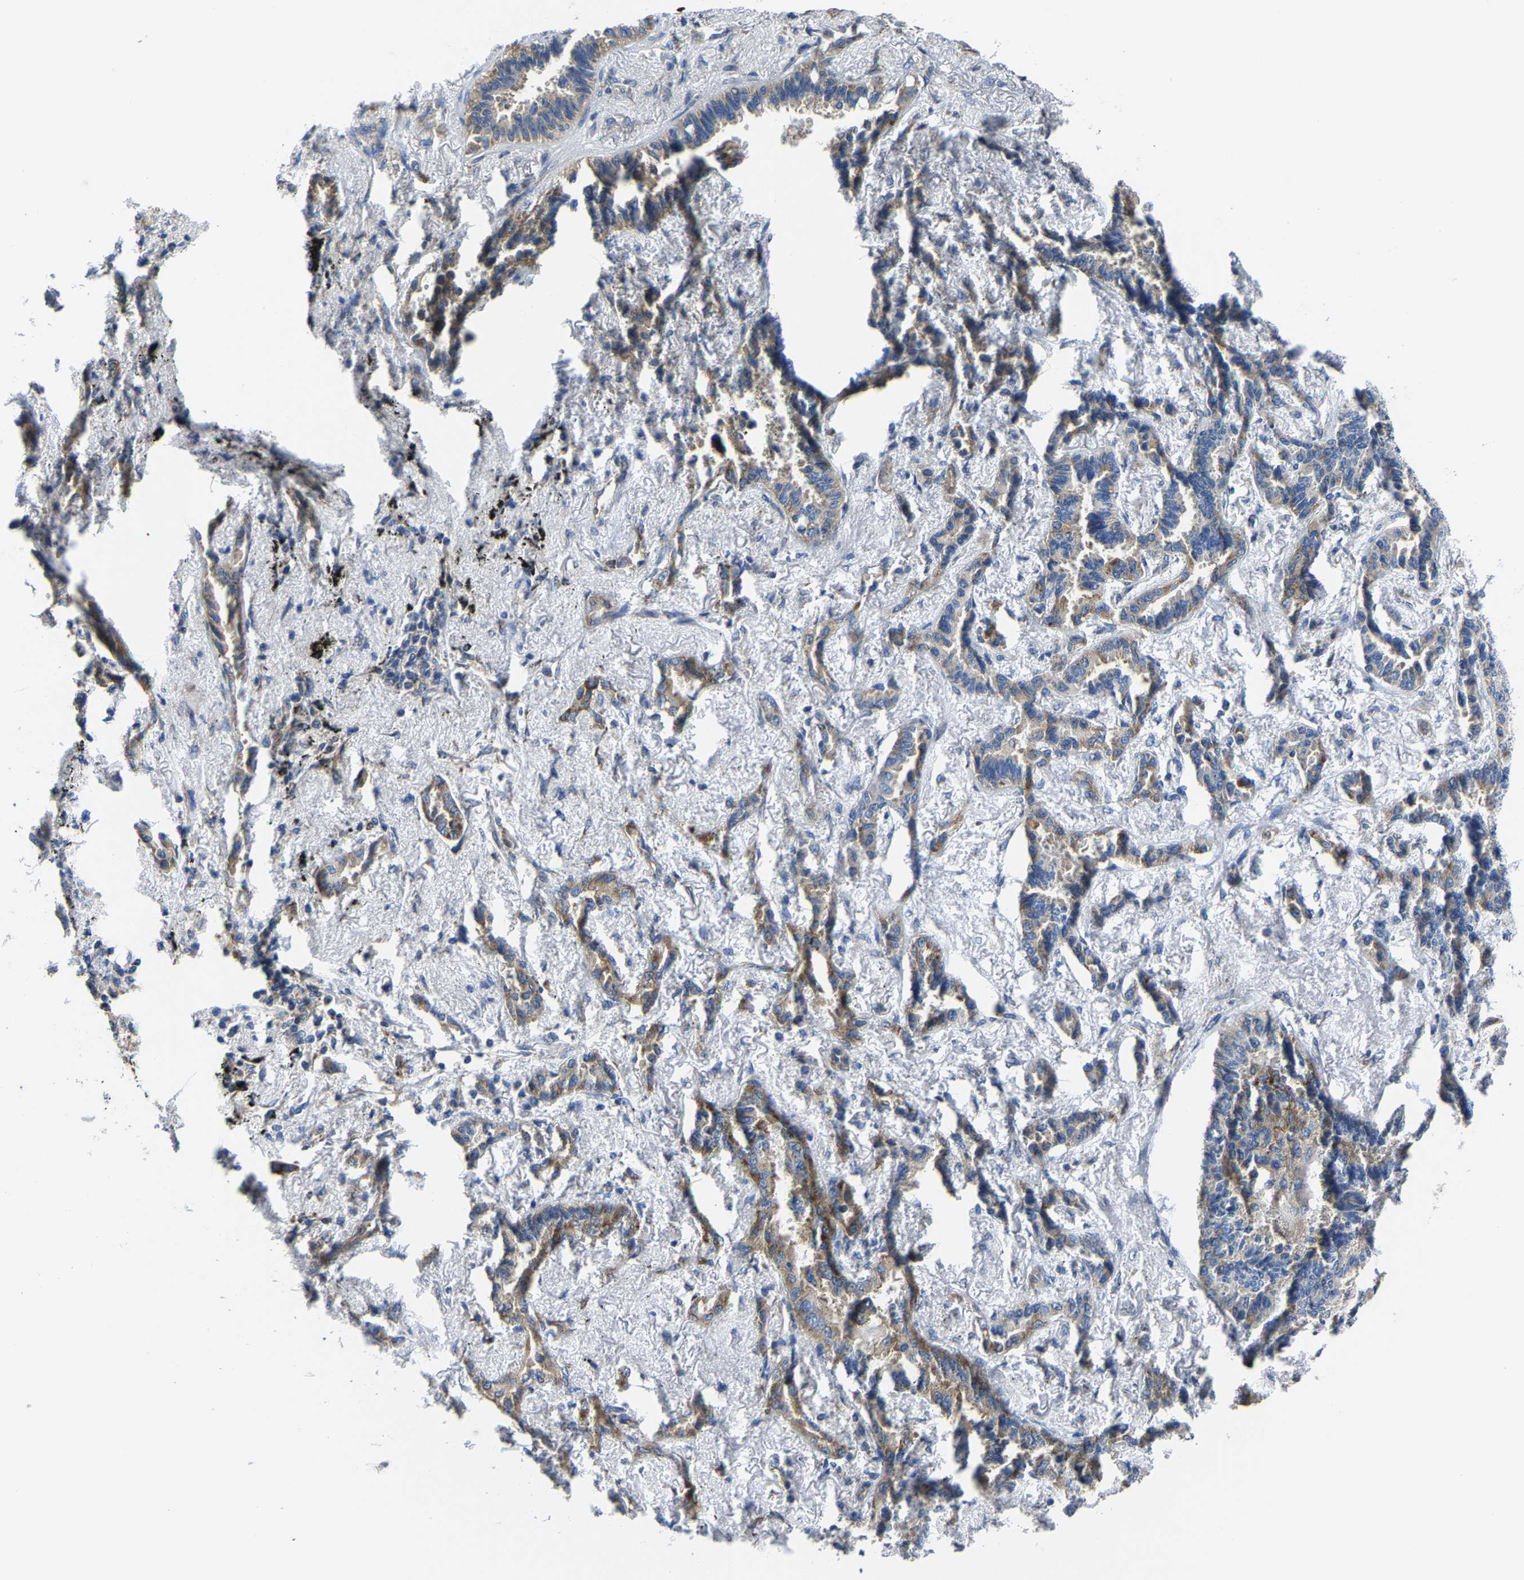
{"staining": {"intensity": "moderate", "quantity": "25%-75%", "location": "cytoplasmic/membranous"}, "tissue": "lung cancer", "cell_type": "Tumor cells", "image_type": "cancer", "snomed": [{"axis": "morphology", "description": "Adenocarcinoma, NOS"}, {"axis": "topography", "description": "Lung"}], "caption": "A high-resolution histopathology image shows IHC staining of lung cancer, which displays moderate cytoplasmic/membranous positivity in approximately 25%-75% of tumor cells.", "gene": "G3BP2", "patient": {"sex": "male", "age": 59}}